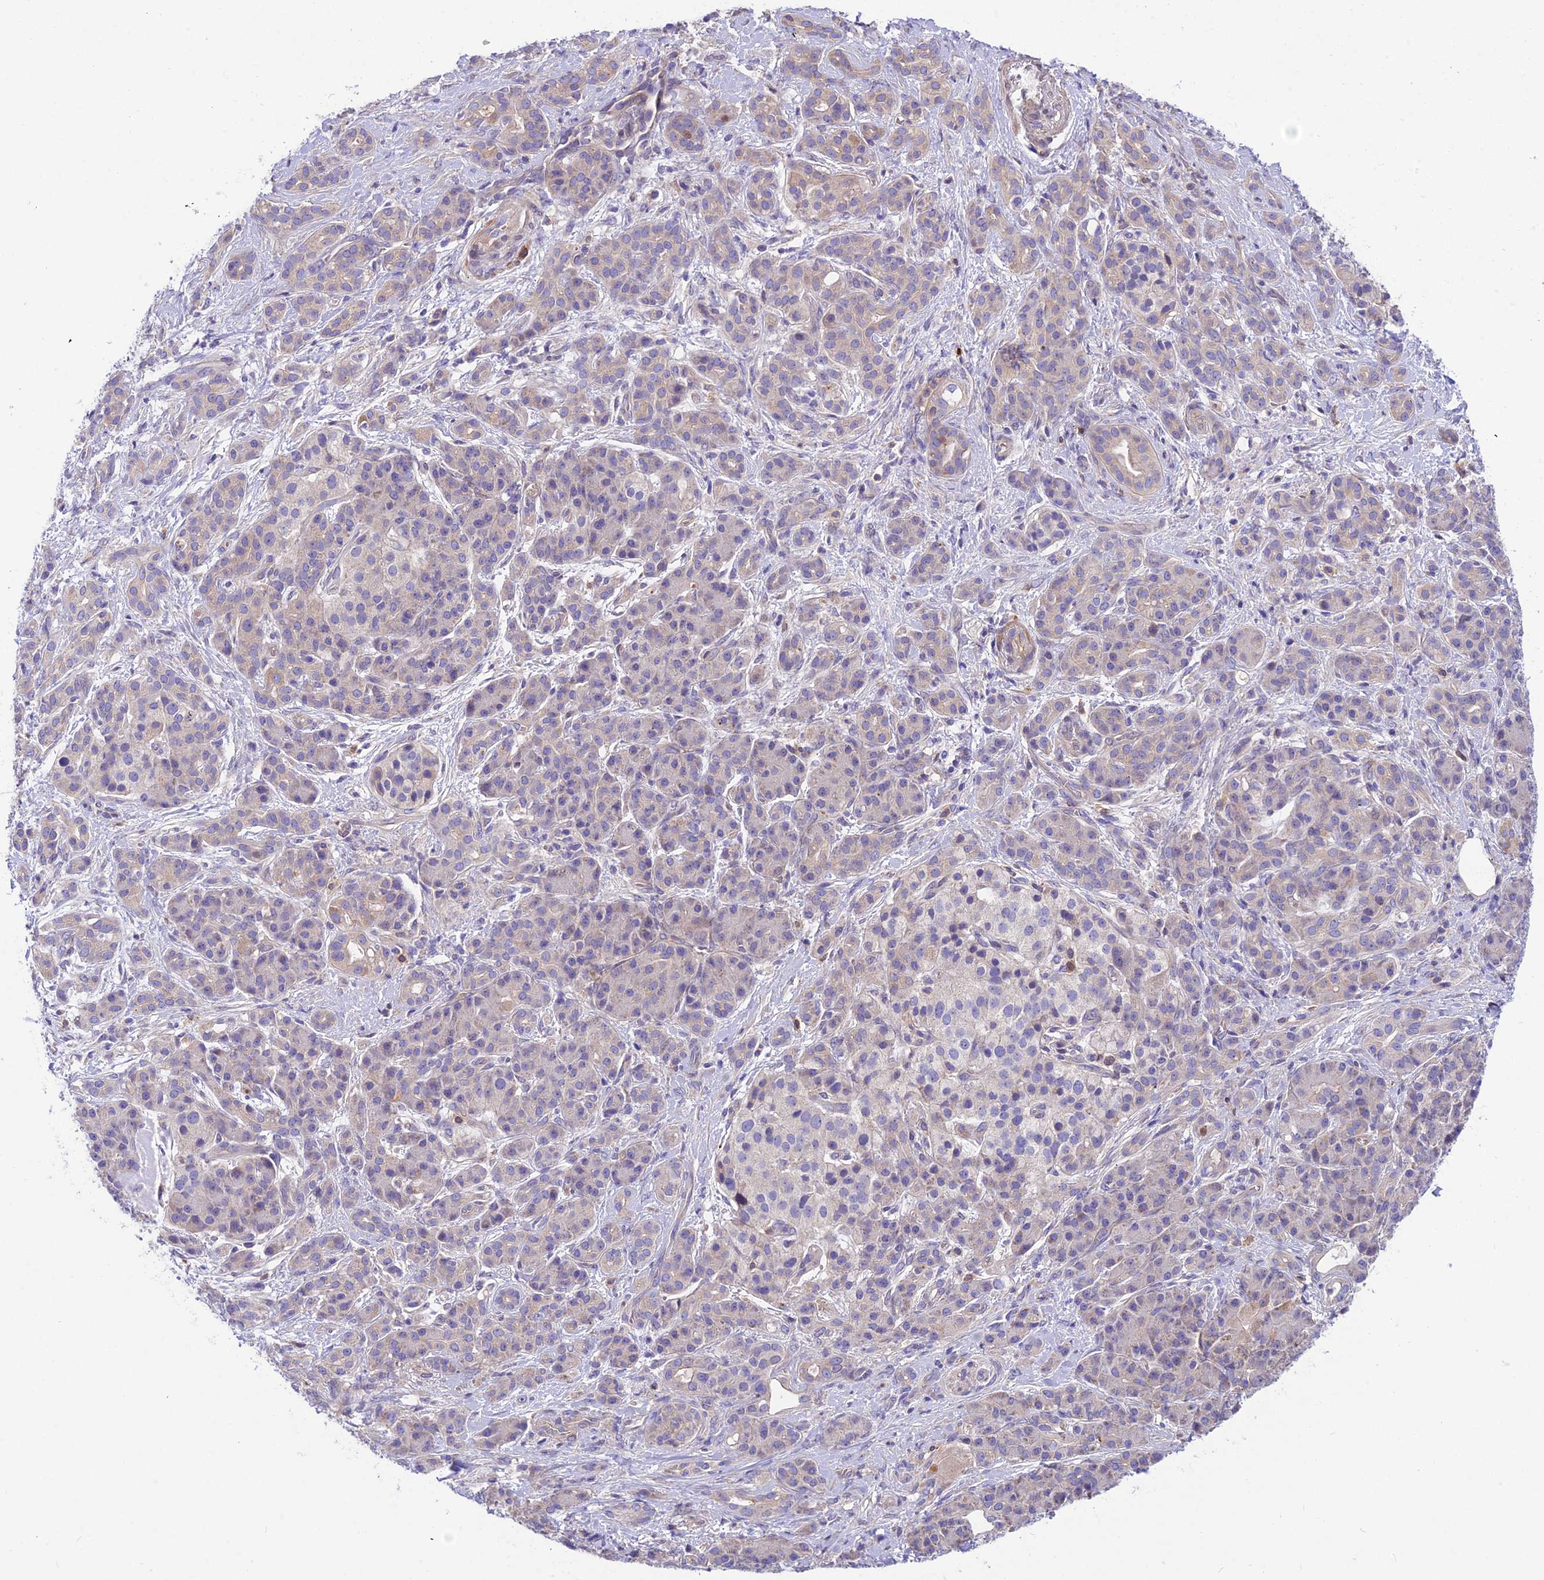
{"staining": {"intensity": "negative", "quantity": "none", "location": "none"}, "tissue": "pancreatic cancer", "cell_type": "Tumor cells", "image_type": "cancer", "snomed": [{"axis": "morphology", "description": "Adenocarcinoma, NOS"}, {"axis": "topography", "description": "Pancreas"}], "caption": "Tumor cells show no significant protein positivity in pancreatic cancer.", "gene": "TRIM43B", "patient": {"sex": "male", "age": 57}}